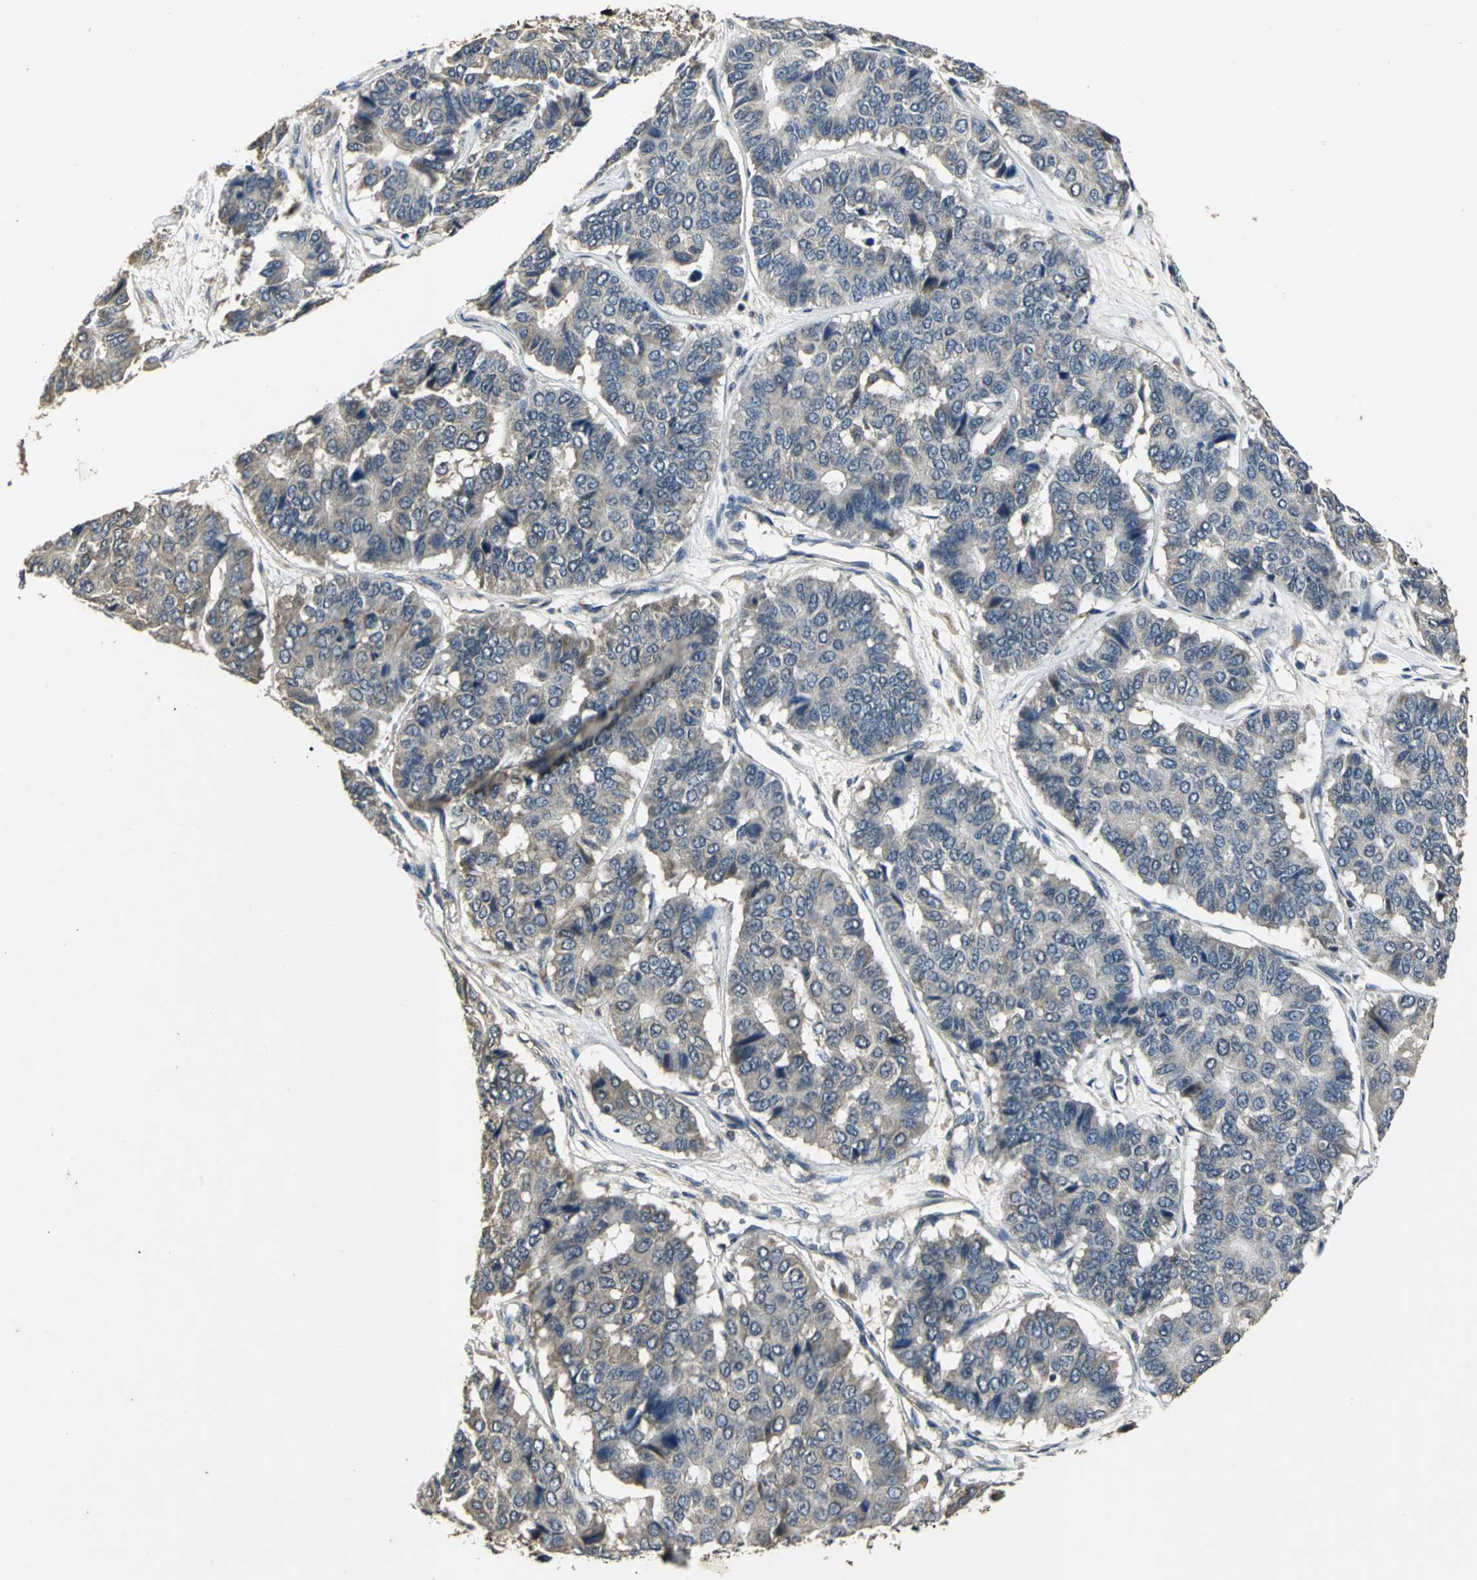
{"staining": {"intensity": "weak", "quantity": ">75%", "location": "cytoplasmic/membranous"}, "tissue": "pancreatic cancer", "cell_type": "Tumor cells", "image_type": "cancer", "snomed": [{"axis": "morphology", "description": "Adenocarcinoma, NOS"}, {"axis": "topography", "description": "Pancreas"}], "caption": "Immunohistochemical staining of pancreatic adenocarcinoma demonstrates low levels of weak cytoplasmic/membranous protein expression in approximately >75% of tumor cells. The protein is shown in brown color, while the nuclei are stained blue.", "gene": "IRF3", "patient": {"sex": "male", "age": 50}}